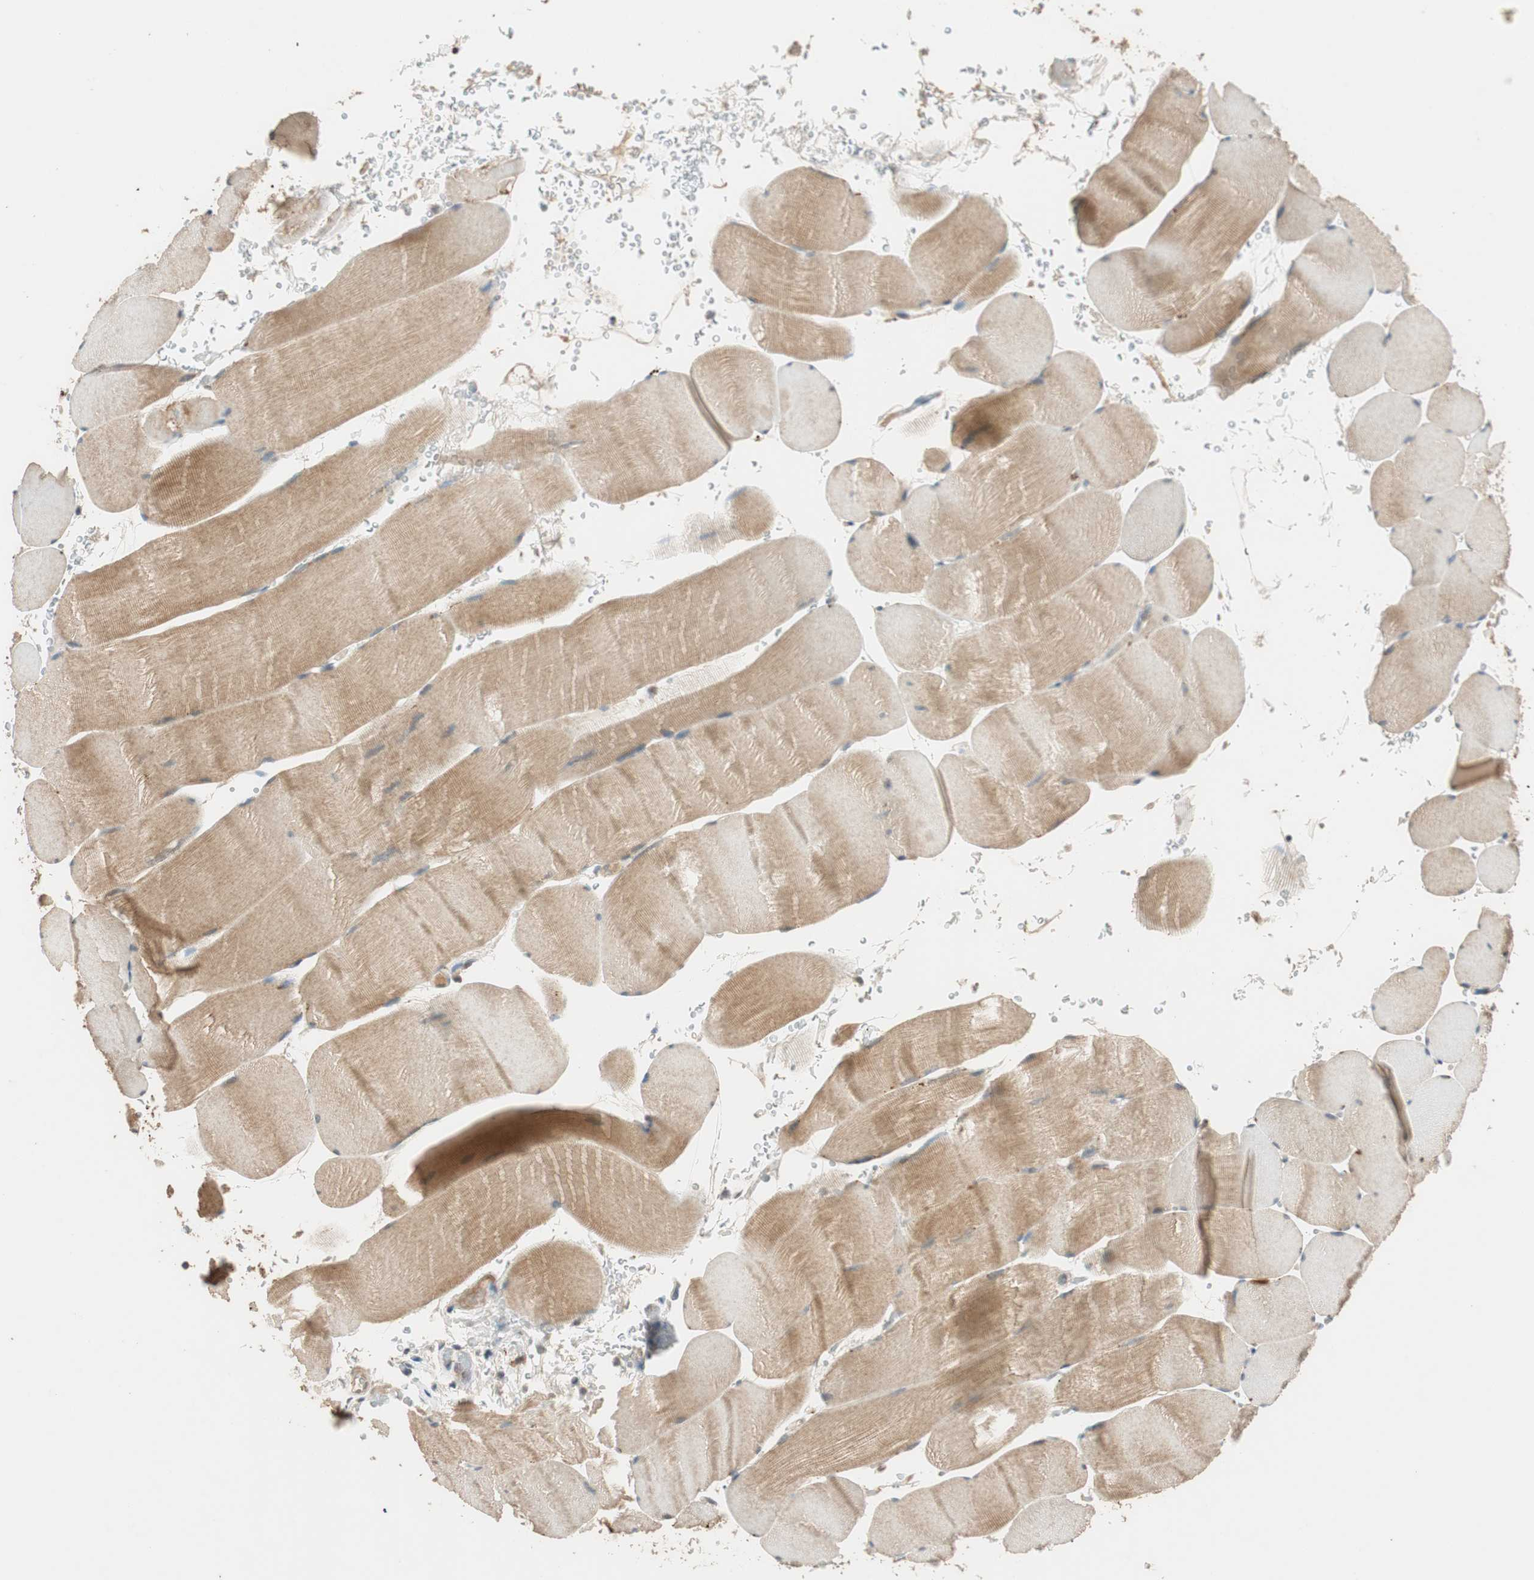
{"staining": {"intensity": "moderate", "quantity": "25%-75%", "location": "cytoplasmic/membranous"}, "tissue": "skeletal muscle", "cell_type": "Myocytes", "image_type": "normal", "snomed": [{"axis": "morphology", "description": "Normal tissue, NOS"}, {"axis": "topography", "description": "Skeletal muscle"}], "caption": "The image shows immunohistochemical staining of unremarkable skeletal muscle. There is moderate cytoplasmic/membranous expression is identified in approximately 25%-75% of myocytes.", "gene": "GLB1", "patient": {"sex": "male", "age": 62}}